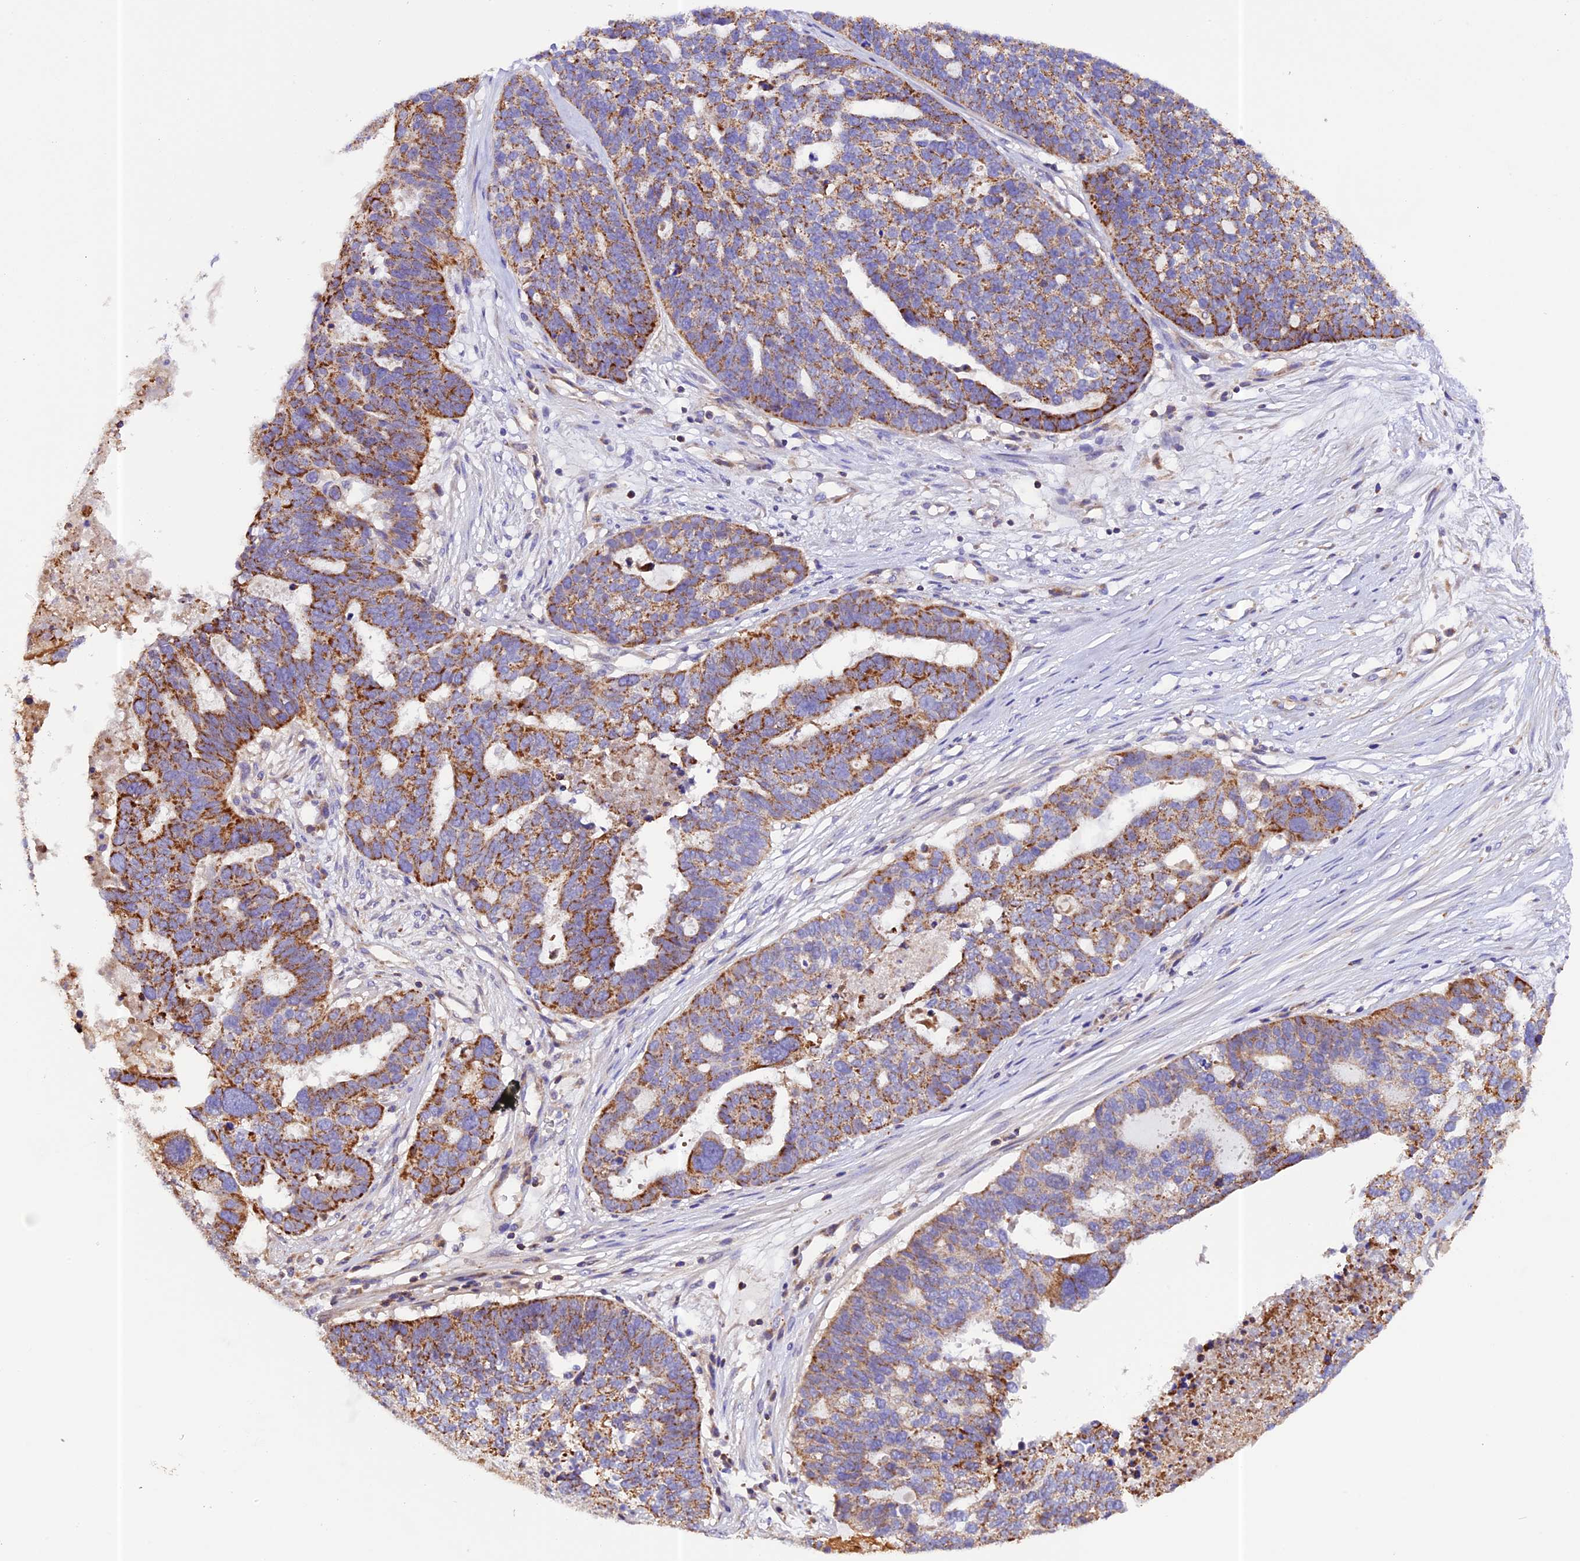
{"staining": {"intensity": "moderate", "quantity": ">75%", "location": "cytoplasmic/membranous"}, "tissue": "ovarian cancer", "cell_type": "Tumor cells", "image_type": "cancer", "snomed": [{"axis": "morphology", "description": "Cystadenocarcinoma, serous, NOS"}, {"axis": "topography", "description": "Ovary"}], "caption": "Immunohistochemical staining of serous cystadenocarcinoma (ovarian) reveals moderate cytoplasmic/membranous protein staining in approximately >75% of tumor cells.", "gene": "METTL22", "patient": {"sex": "female", "age": 59}}